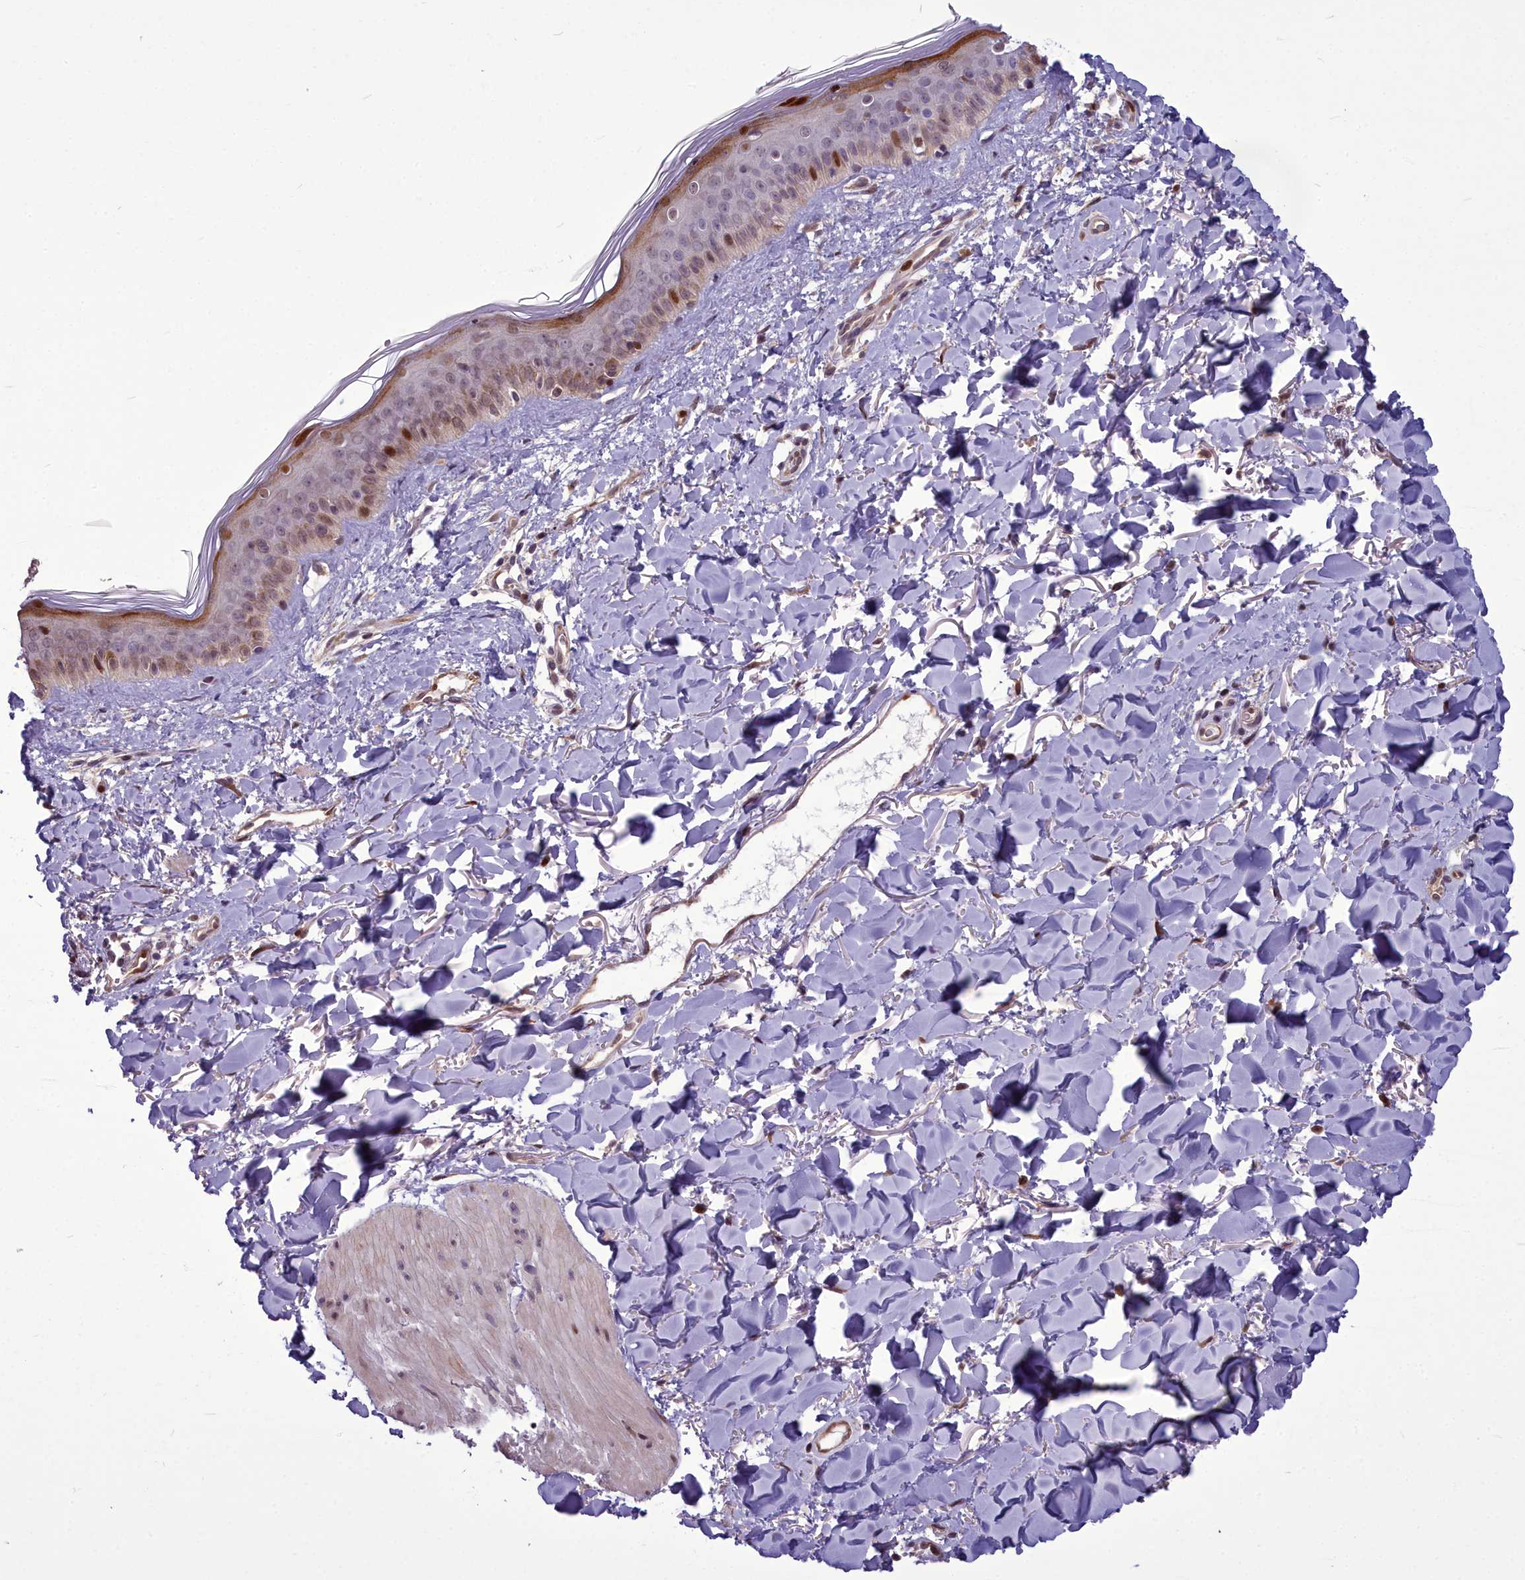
{"staining": {"intensity": "negative", "quantity": "none", "location": "none"}, "tissue": "skin", "cell_type": "Fibroblasts", "image_type": "normal", "snomed": [{"axis": "morphology", "description": "Normal tissue, NOS"}, {"axis": "topography", "description": "Skin"}], "caption": "An immunohistochemistry (IHC) histopathology image of benign skin is shown. There is no staining in fibroblasts of skin. (Stains: DAB immunohistochemistry with hematoxylin counter stain, Microscopy: brightfield microscopy at high magnification).", "gene": "AP1M1", "patient": {"sex": "female", "age": 58}}